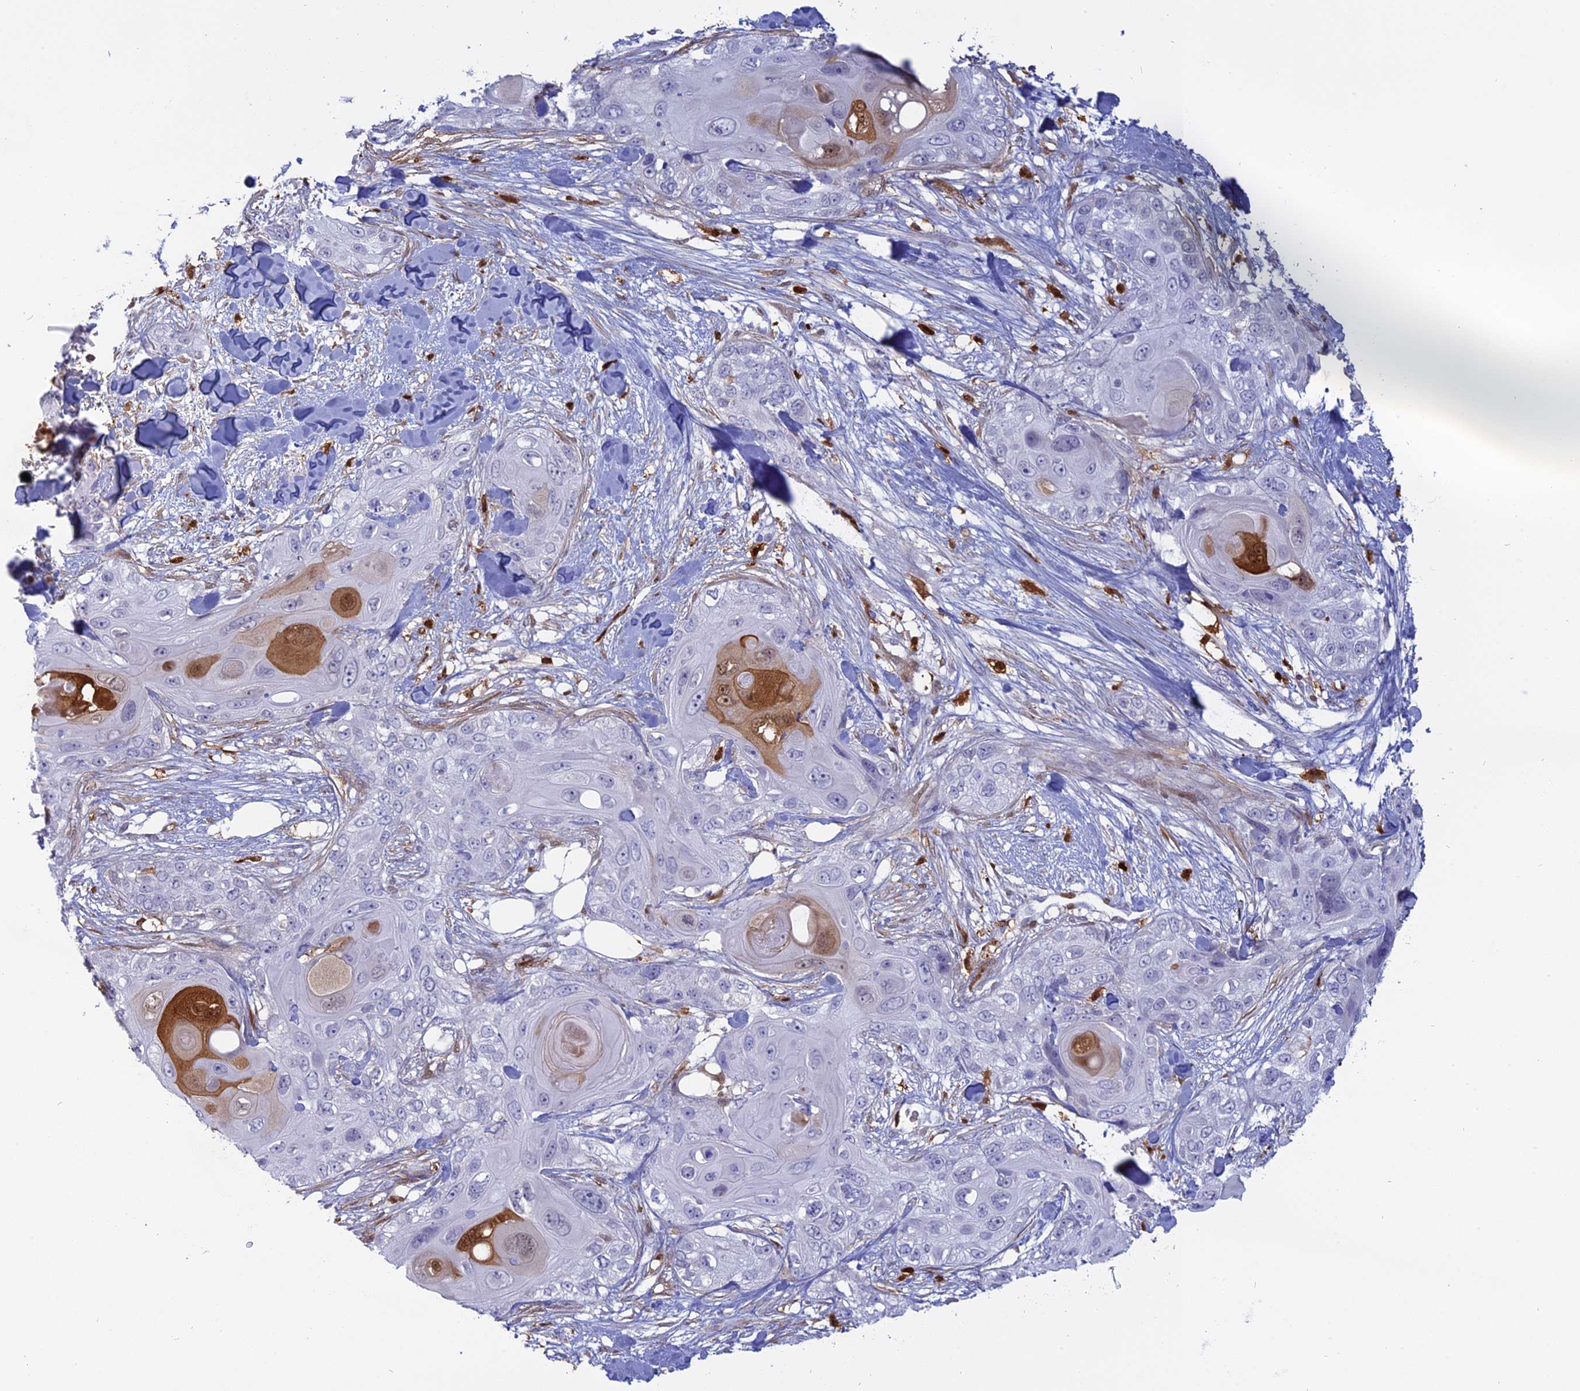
{"staining": {"intensity": "moderate", "quantity": "<25%", "location": "cytoplasmic/membranous,nuclear"}, "tissue": "skin cancer", "cell_type": "Tumor cells", "image_type": "cancer", "snomed": [{"axis": "morphology", "description": "Normal tissue, NOS"}, {"axis": "morphology", "description": "Squamous cell carcinoma, NOS"}, {"axis": "topography", "description": "Skin"}], "caption": "Immunohistochemistry of human squamous cell carcinoma (skin) shows low levels of moderate cytoplasmic/membranous and nuclear expression in approximately <25% of tumor cells.", "gene": "PGBD4", "patient": {"sex": "male", "age": 72}}